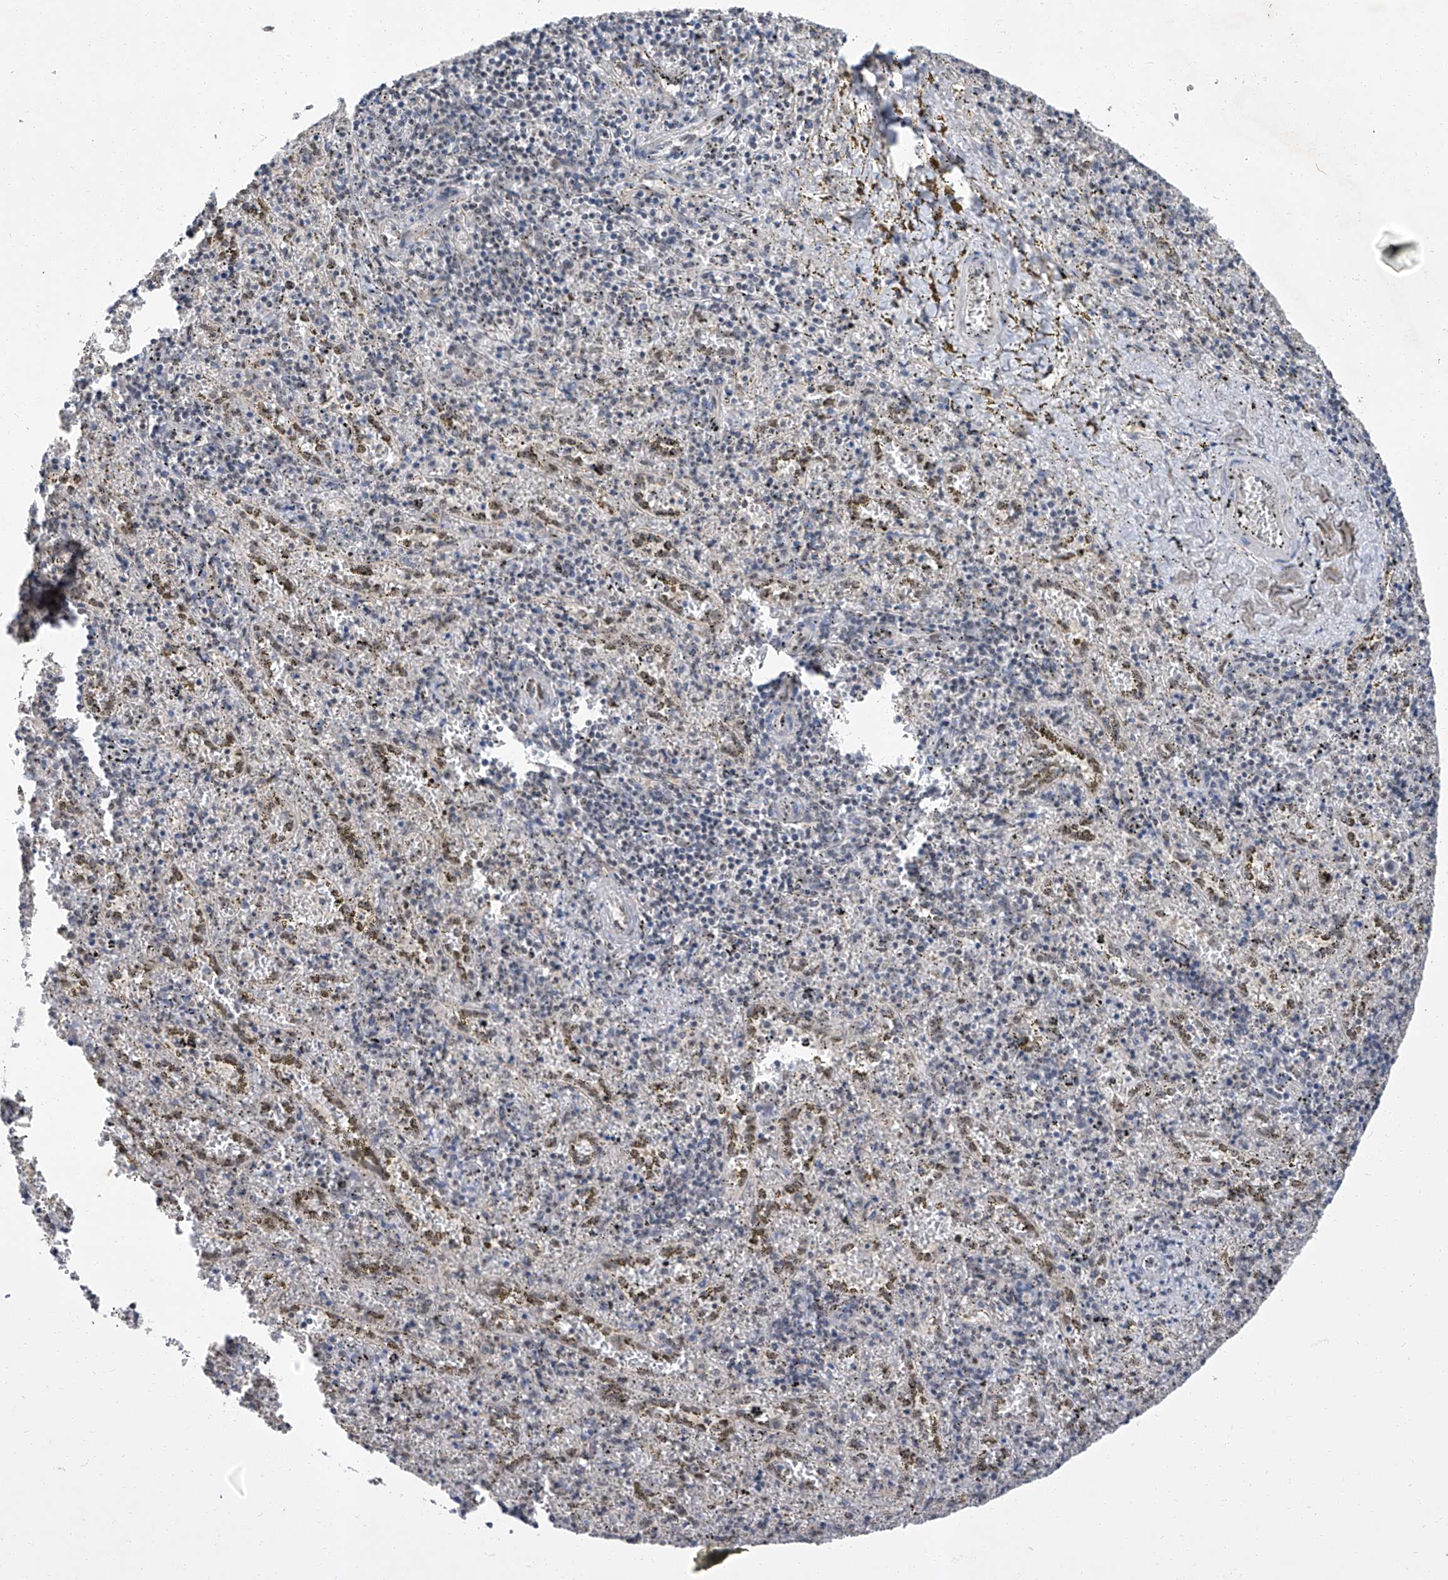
{"staining": {"intensity": "negative", "quantity": "none", "location": "none"}, "tissue": "spleen", "cell_type": "Cells in red pulp", "image_type": "normal", "snomed": [{"axis": "morphology", "description": "Normal tissue, NOS"}, {"axis": "topography", "description": "Spleen"}], "caption": "Cells in red pulp are negative for brown protein staining in normal spleen. (Brightfield microscopy of DAB (3,3'-diaminobenzidine) immunohistochemistry (IHC) at high magnification).", "gene": "CMTR1", "patient": {"sex": "male", "age": 11}}